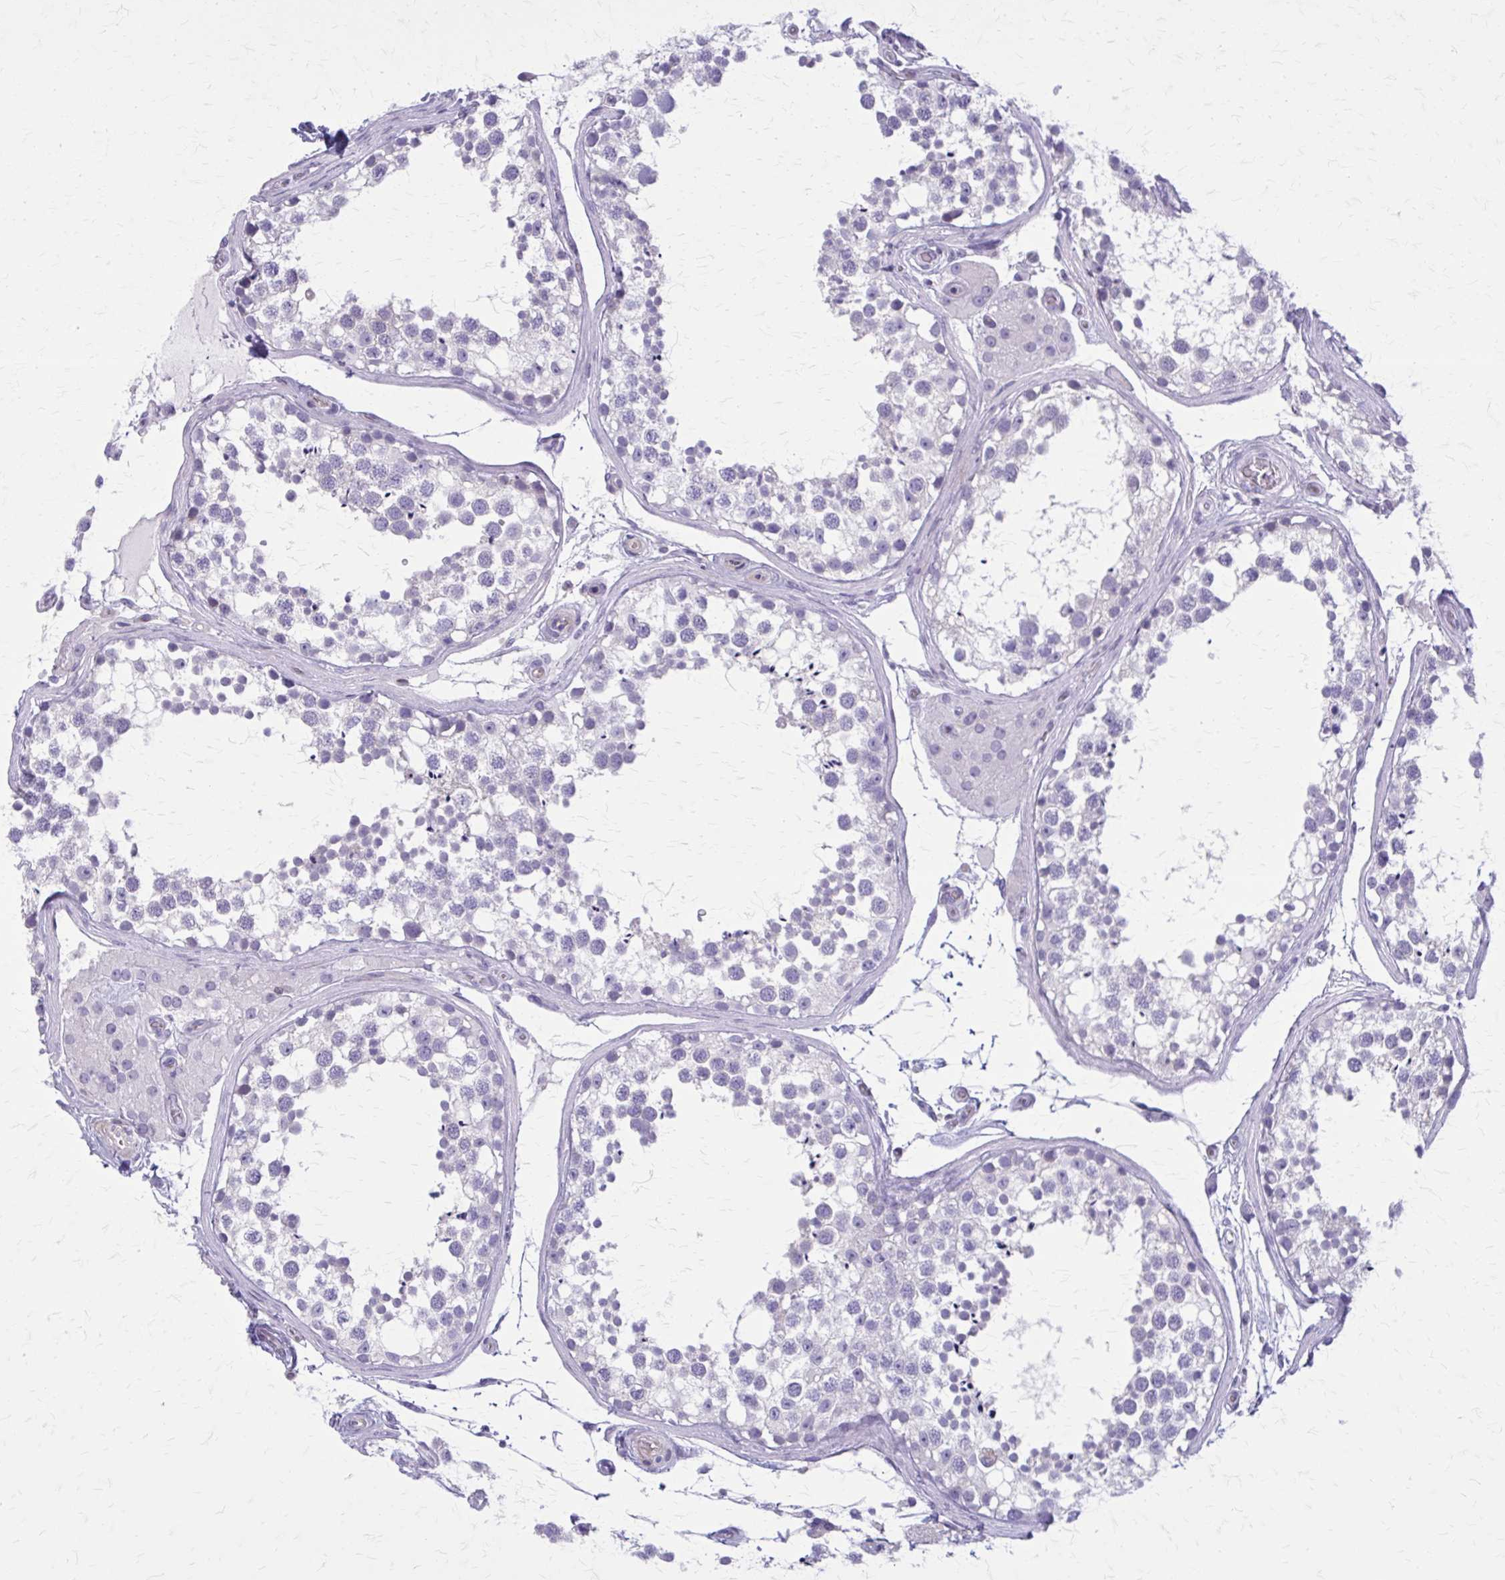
{"staining": {"intensity": "negative", "quantity": "none", "location": "none"}, "tissue": "testis", "cell_type": "Cells in seminiferous ducts", "image_type": "normal", "snomed": [{"axis": "morphology", "description": "Normal tissue, NOS"}, {"axis": "morphology", "description": "Seminoma, NOS"}, {"axis": "topography", "description": "Testis"}], "caption": "Image shows no significant protein expression in cells in seminiferous ducts of benign testis. (DAB immunohistochemistry (IHC) visualized using brightfield microscopy, high magnification).", "gene": "PITPNM1", "patient": {"sex": "male", "age": 65}}